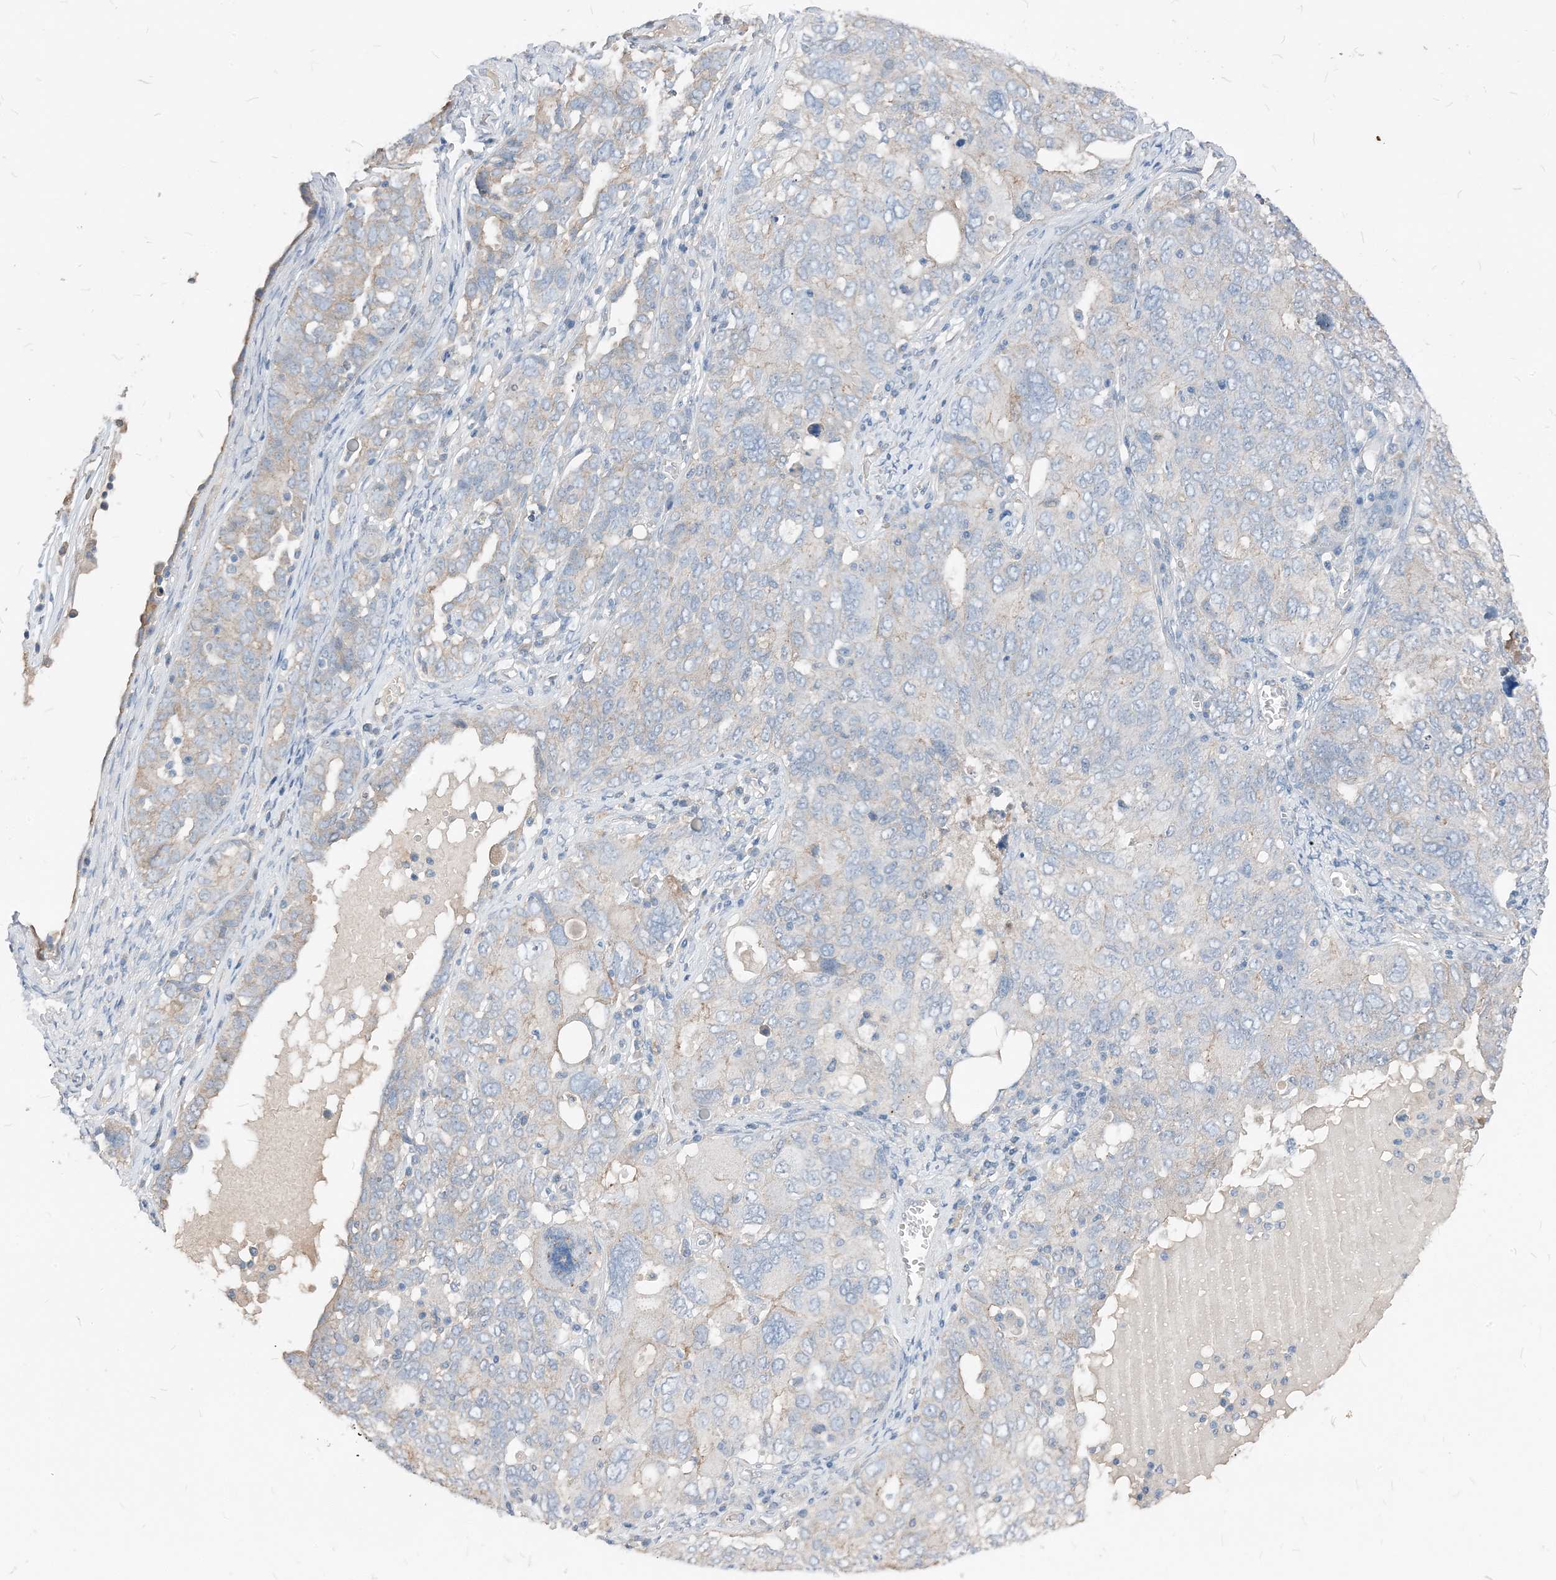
{"staining": {"intensity": "negative", "quantity": "none", "location": "none"}, "tissue": "ovarian cancer", "cell_type": "Tumor cells", "image_type": "cancer", "snomed": [{"axis": "morphology", "description": "Carcinoma, endometroid"}, {"axis": "topography", "description": "Ovary"}], "caption": "A high-resolution photomicrograph shows immunohistochemistry (IHC) staining of ovarian cancer, which exhibits no significant expression in tumor cells.", "gene": "NCOA7", "patient": {"sex": "female", "age": 62}}